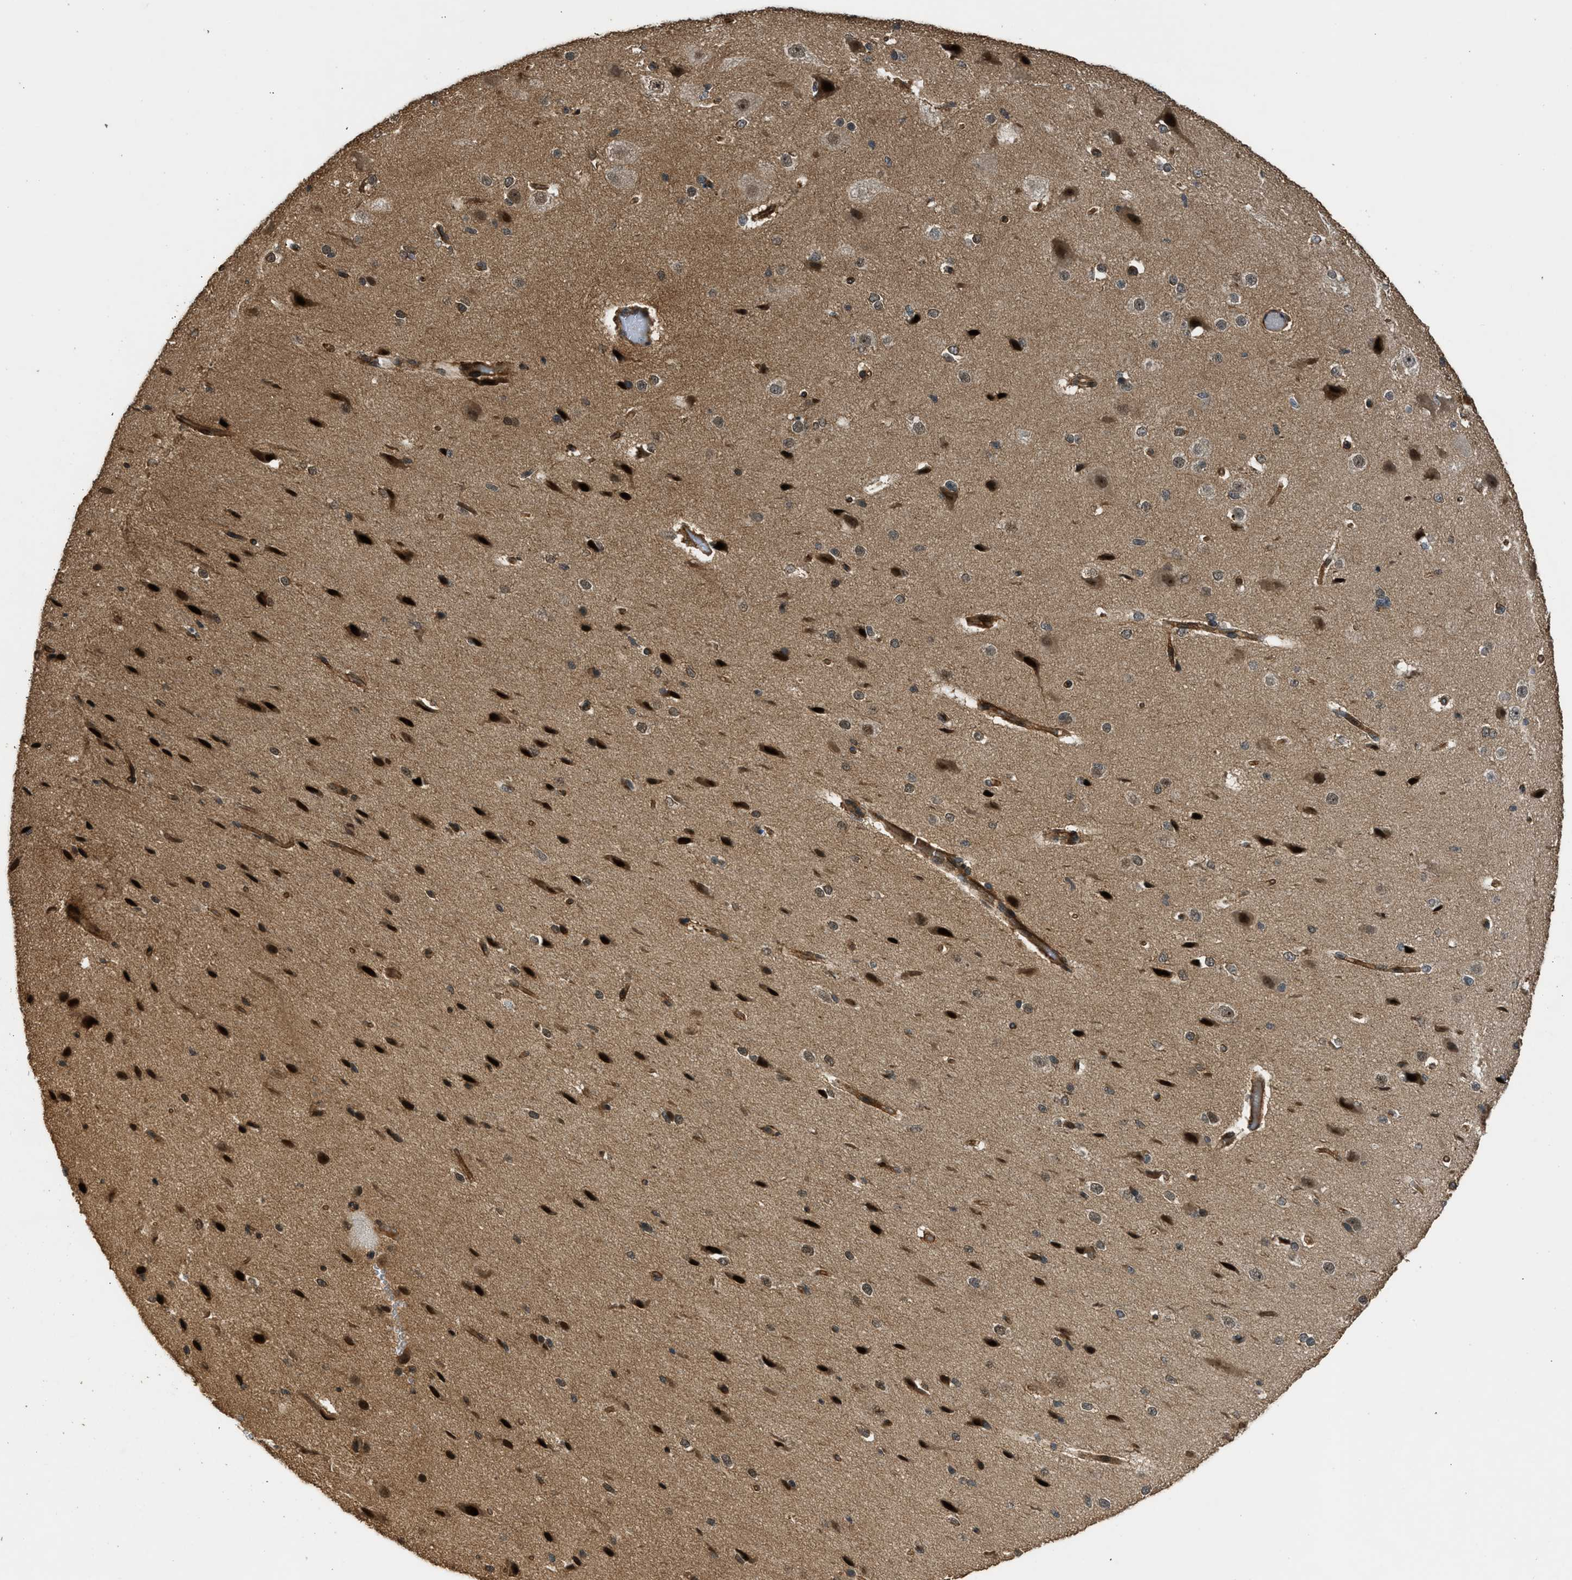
{"staining": {"intensity": "strong", "quantity": "25%-75%", "location": "cytoplasmic/membranous"}, "tissue": "cerebral cortex", "cell_type": "Endothelial cells", "image_type": "normal", "snomed": [{"axis": "morphology", "description": "Normal tissue, NOS"}, {"axis": "morphology", "description": "Developmental malformation"}, {"axis": "topography", "description": "Cerebral cortex"}], "caption": "Strong cytoplasmic/membranous positivity is seen in about 25%-75% of endothelial cells in unremarkable cerebral cortex.", "gene": "GET1", "patient": {"sex": "female", "age": 30}}